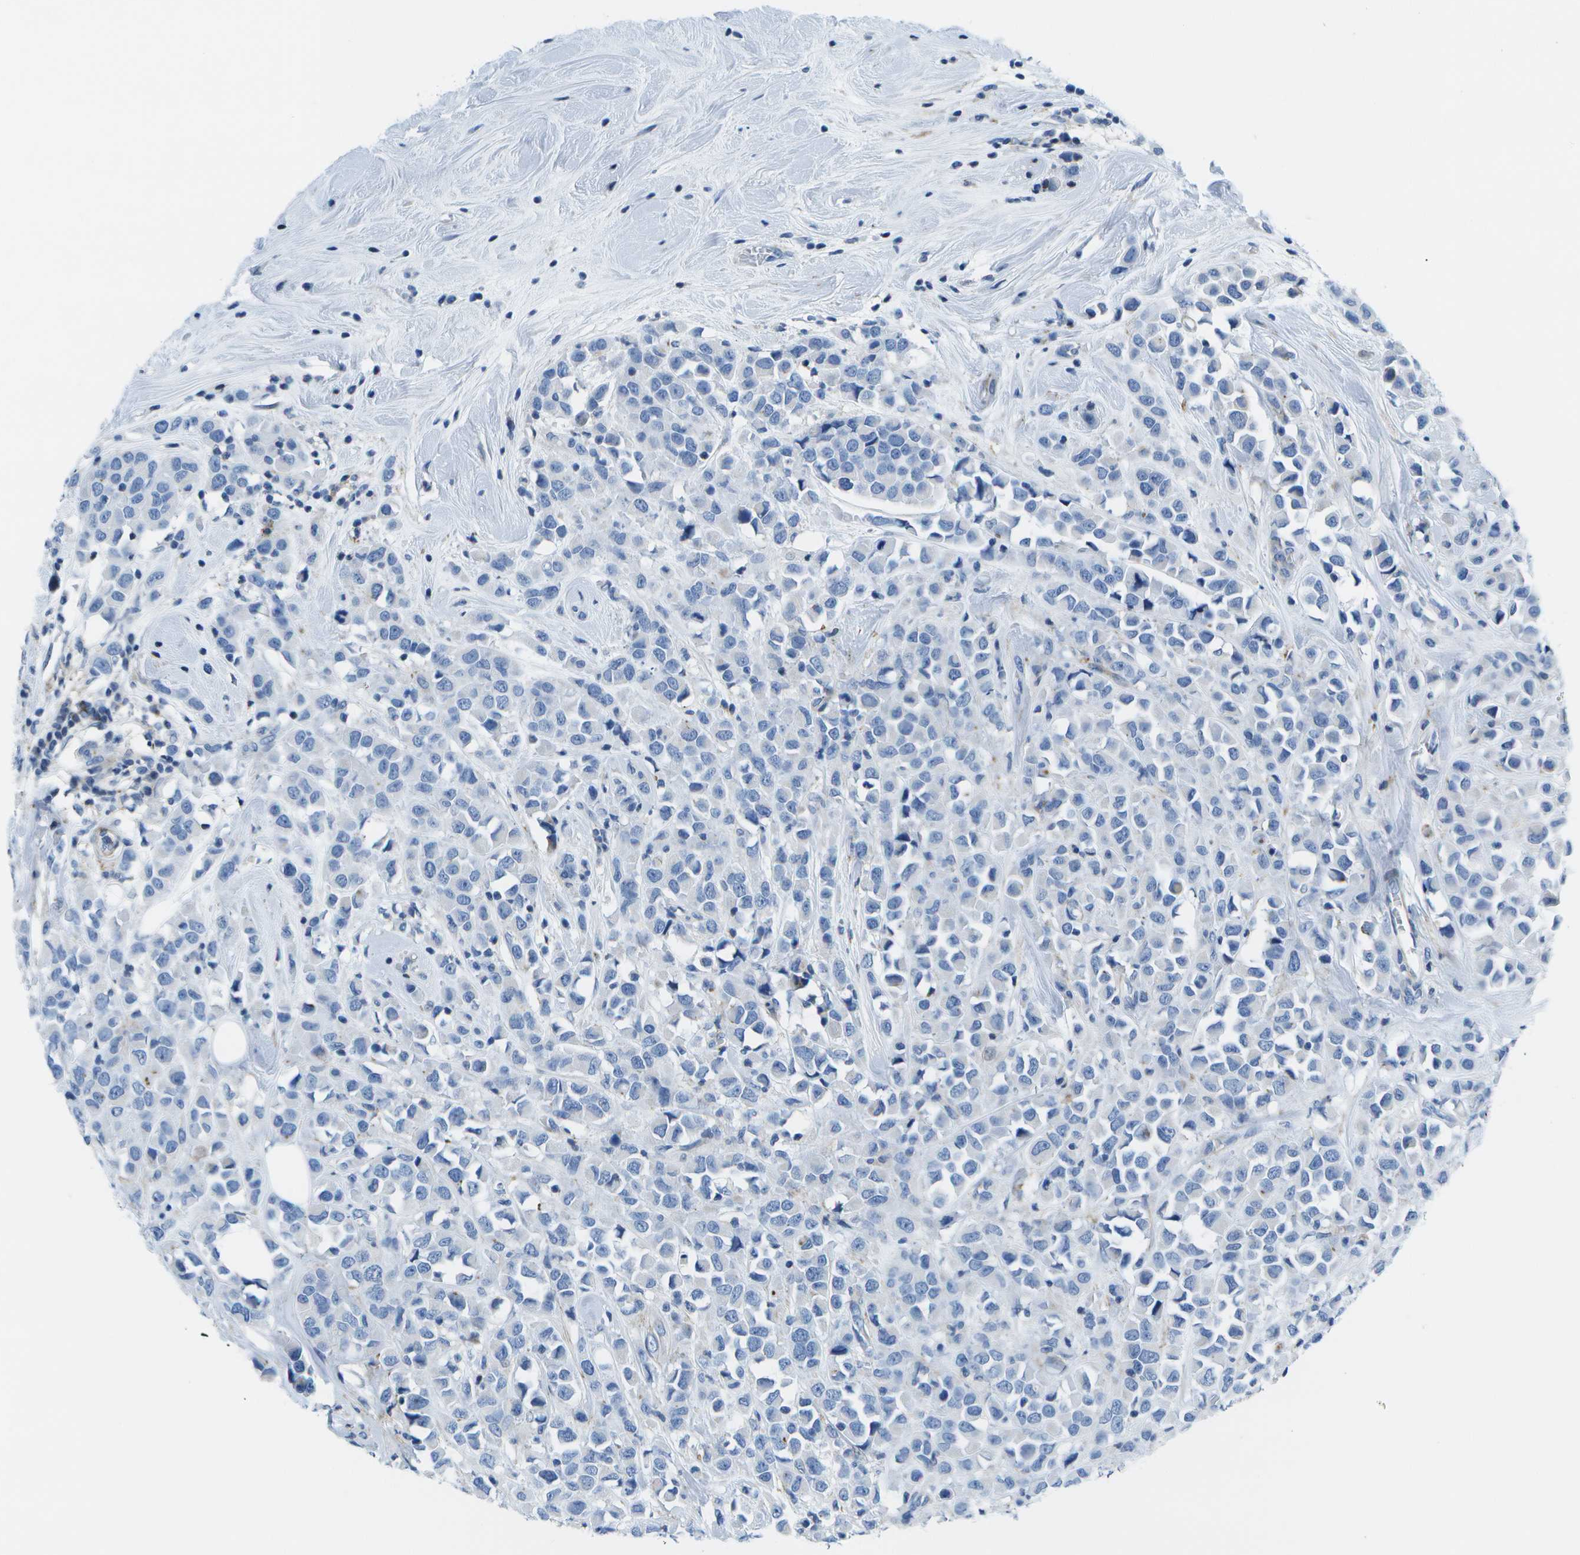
{"staining": {"intensity": "negative", "quantity": "none", "location": "none"}, "tissue": "breast cancer", "cell_type": "Tumor cells", "image_type": "cancer", "snomed": [{"axis": "morphology", "description": "Duct carcinoma"}, {"axis": "topography", "description": "Breast"}], "caption": "IHC image of neoplastic tissue: breast cancer stained with DAB (3,3'-diaminobenzidine) exhibits no significant protein positivity in tumor cells.", "gene": "ADGRG6", "patient": {"sex": "female", "age": 61}}